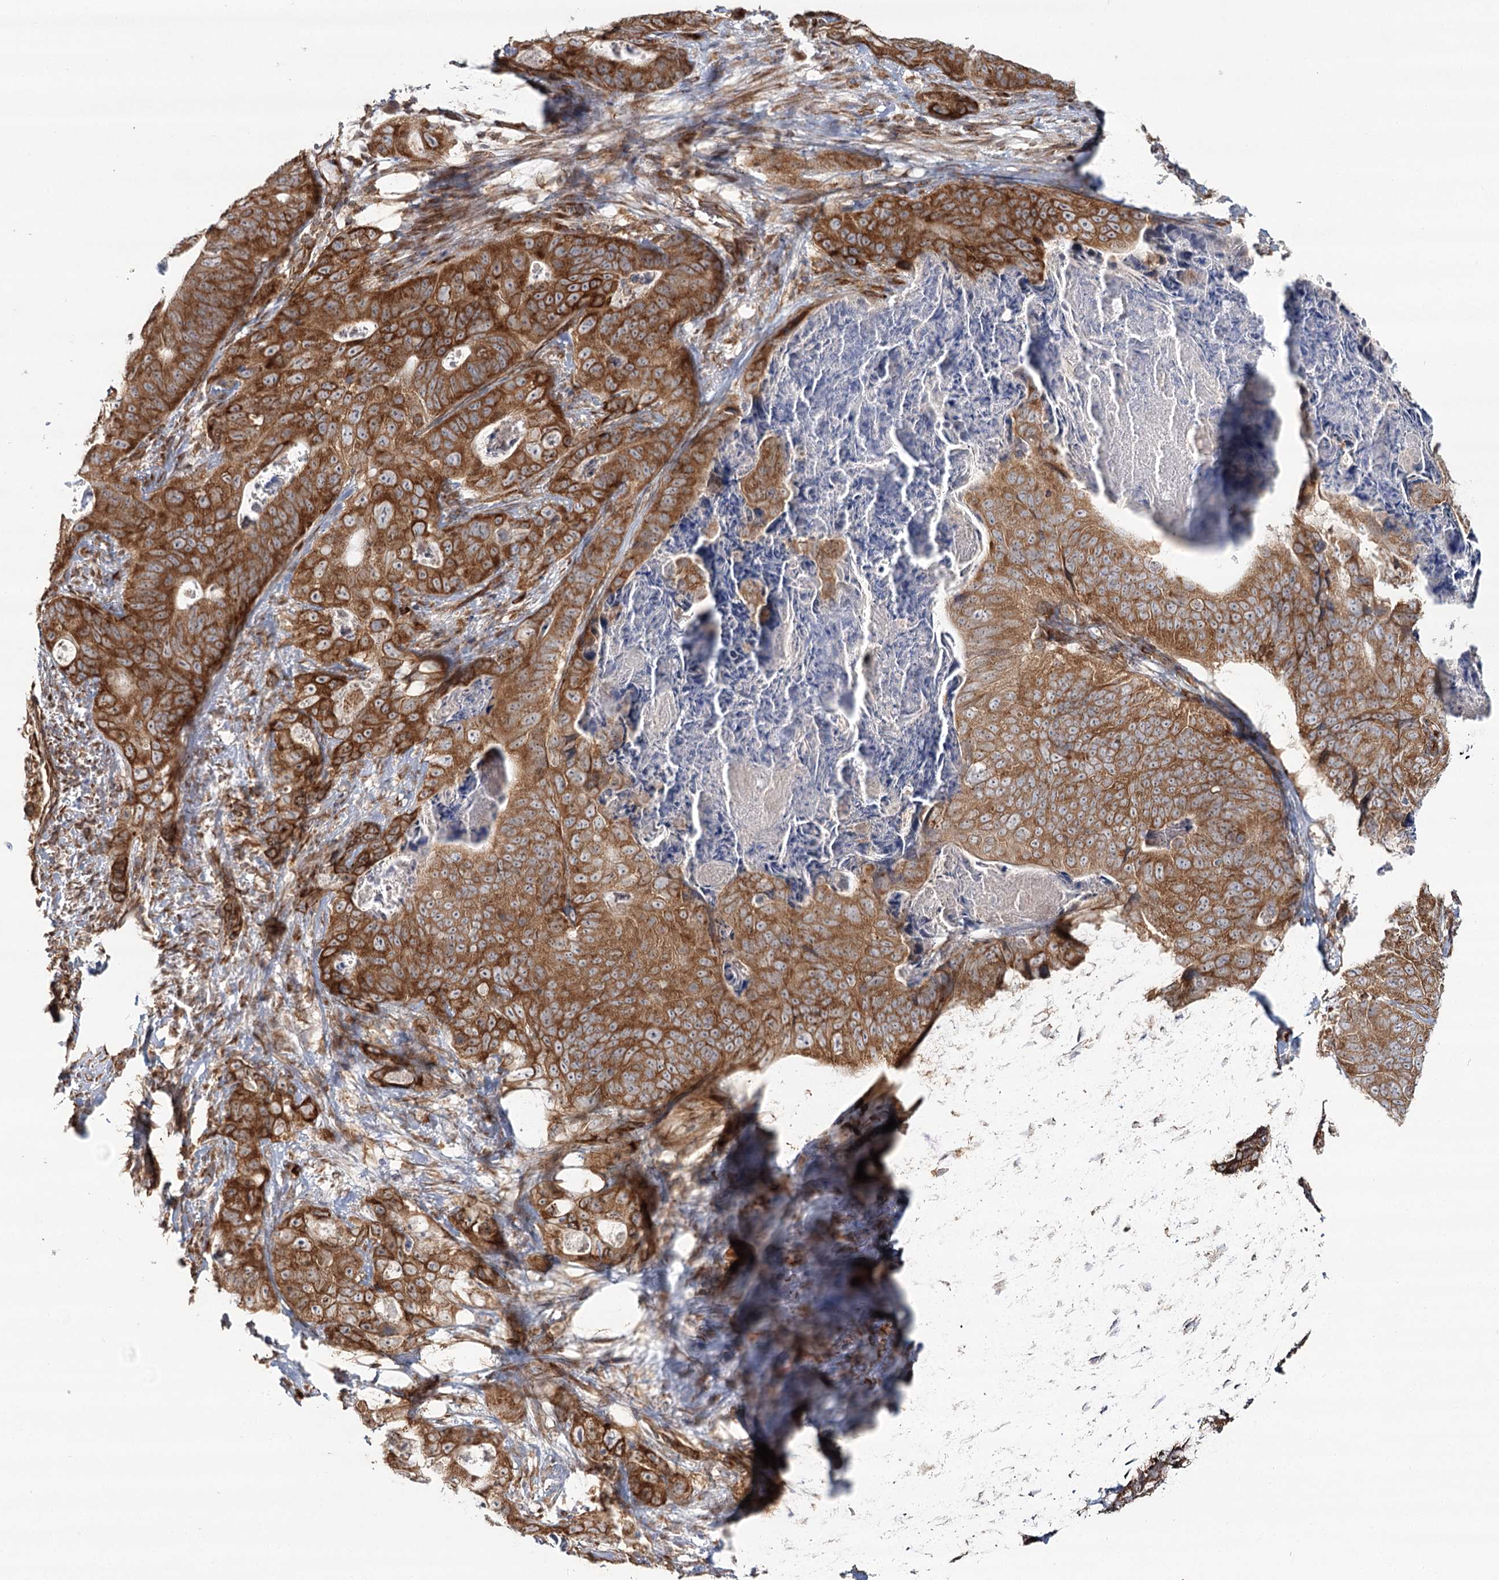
{"staining": {"intensity": "strong", "quantity": ">75%", "location": "cytoplasmic/membranous"}, "tissue": "stomach cancer", "cell_type": "Tumor cells", "image_type": "cancer", "snomed": [{"axis": "morphology", "description": "Normal tissue, NOS"}, {"axis": "morphology", "description": "Adenocarcinoma, NOS"}, {"axis": "topography", "description": "Stomach"}], "caption": "Protein positivity by IHC shows strong cytoplasmic/membranous staining in about >75% of tumor cells in adenocarcinoma (stomach). Nuclei are stained in blue.", "gene": "OTUD4", "patient": {"sex": "female", "age": 89}}